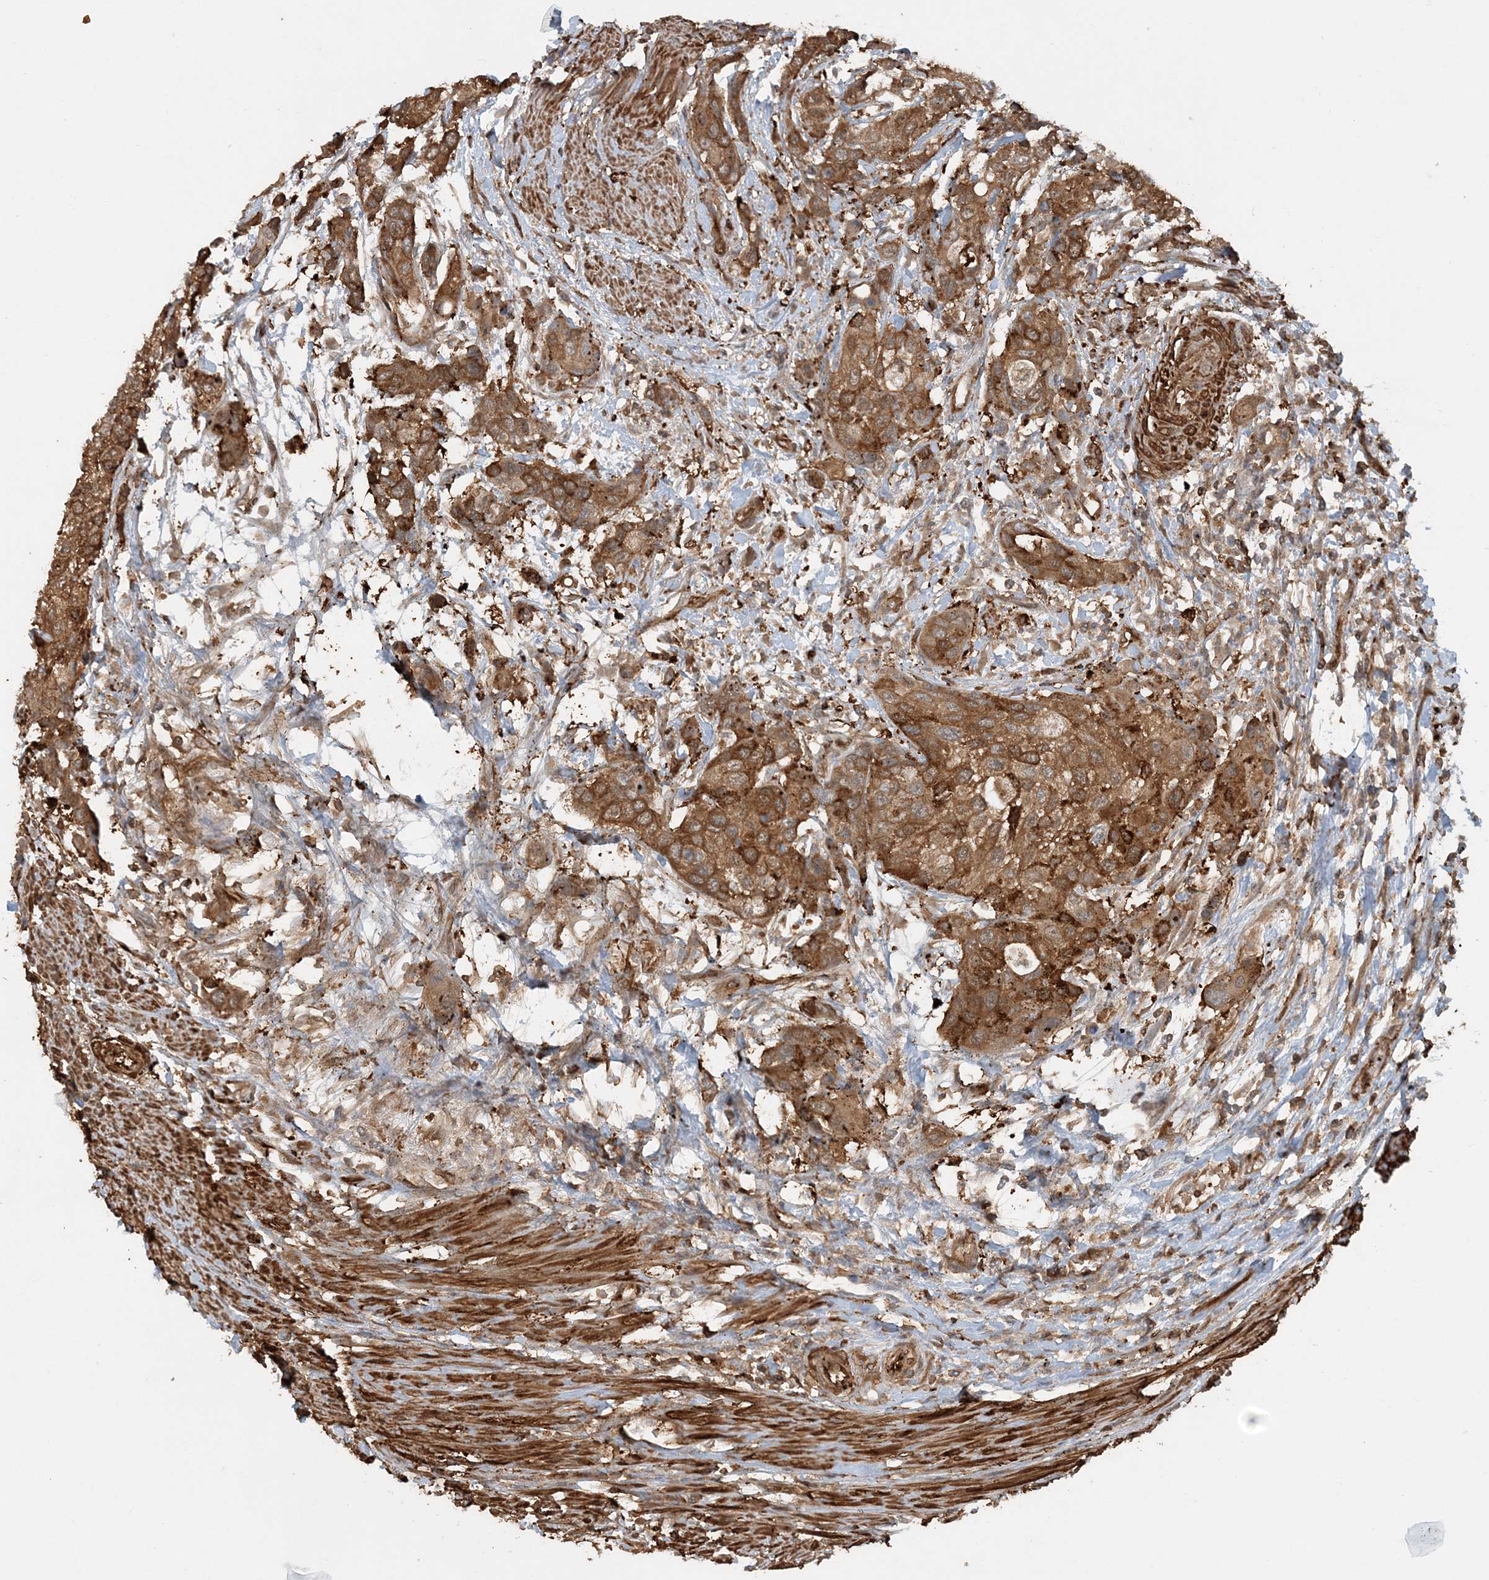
{"staining": {"intensity": "strong", "quantity": ">75%", "location": "cytoplasmic/membranous"}, "tissue": "urothelial cancer", "cell_type": "Tumor cells", "image_type": "cancer", "snomed": [{"axis": "morphology", "description": "Normal tissue, NOS"}, {"axis": "morphology", "description": "Urothelial carcinoma, High grade"}, {"axis": "topography", "description": "Vascular tissue"}, {"axis": "topography", "description": "Urinary bladder"}], "caption": "High-power microscopy captured an immunohistochemistry (IHC) histopathology image of high-grade urothelial carcinoma, revealing strong cytoplasmic/membranous staining in approximately >75% of tumor cells.", "gene": "DSTN", "patient": {"sex": "female", "age": 56}}